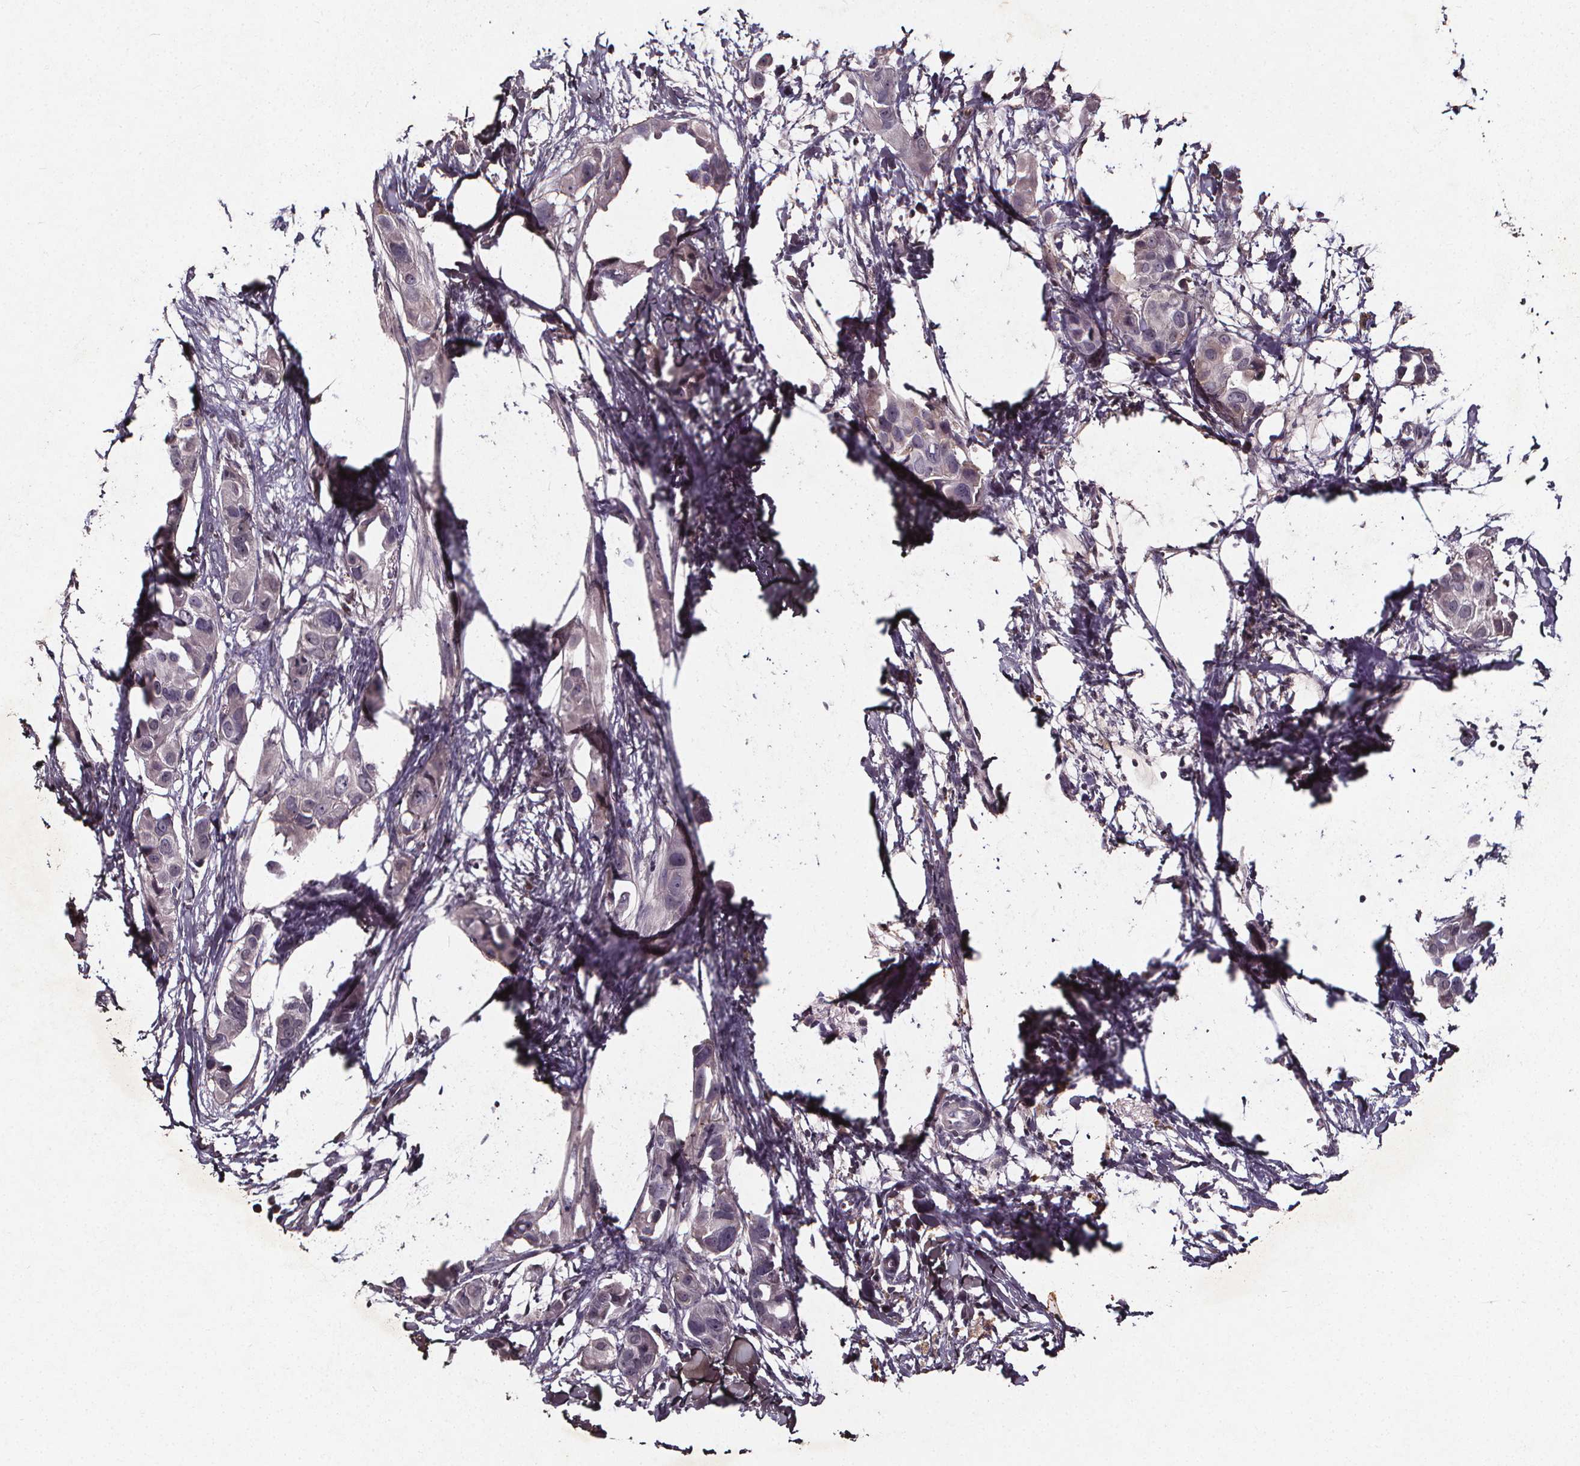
{"staining": {"intensity": "negative", "quantity": "none", "location": "none"}, "tissue": "breast cancer", "cell_type": "Tumor cells", "image_type": "cancer", "snomed": [{"axis": "morphology", "description": "Duct carcinoma"}, {"axis": "topography", "description": "Breast"}], "caption": "Tumor cells show no significant staining in breast intraductal carcinoma. The staining is performed using DAB (3,3'-diaminobenzidine) brown chromogen with nuclei counter-stained in using hematoxylin.", "gene": "SPAG8", "patient": {"sex": "female", "age": 38}}